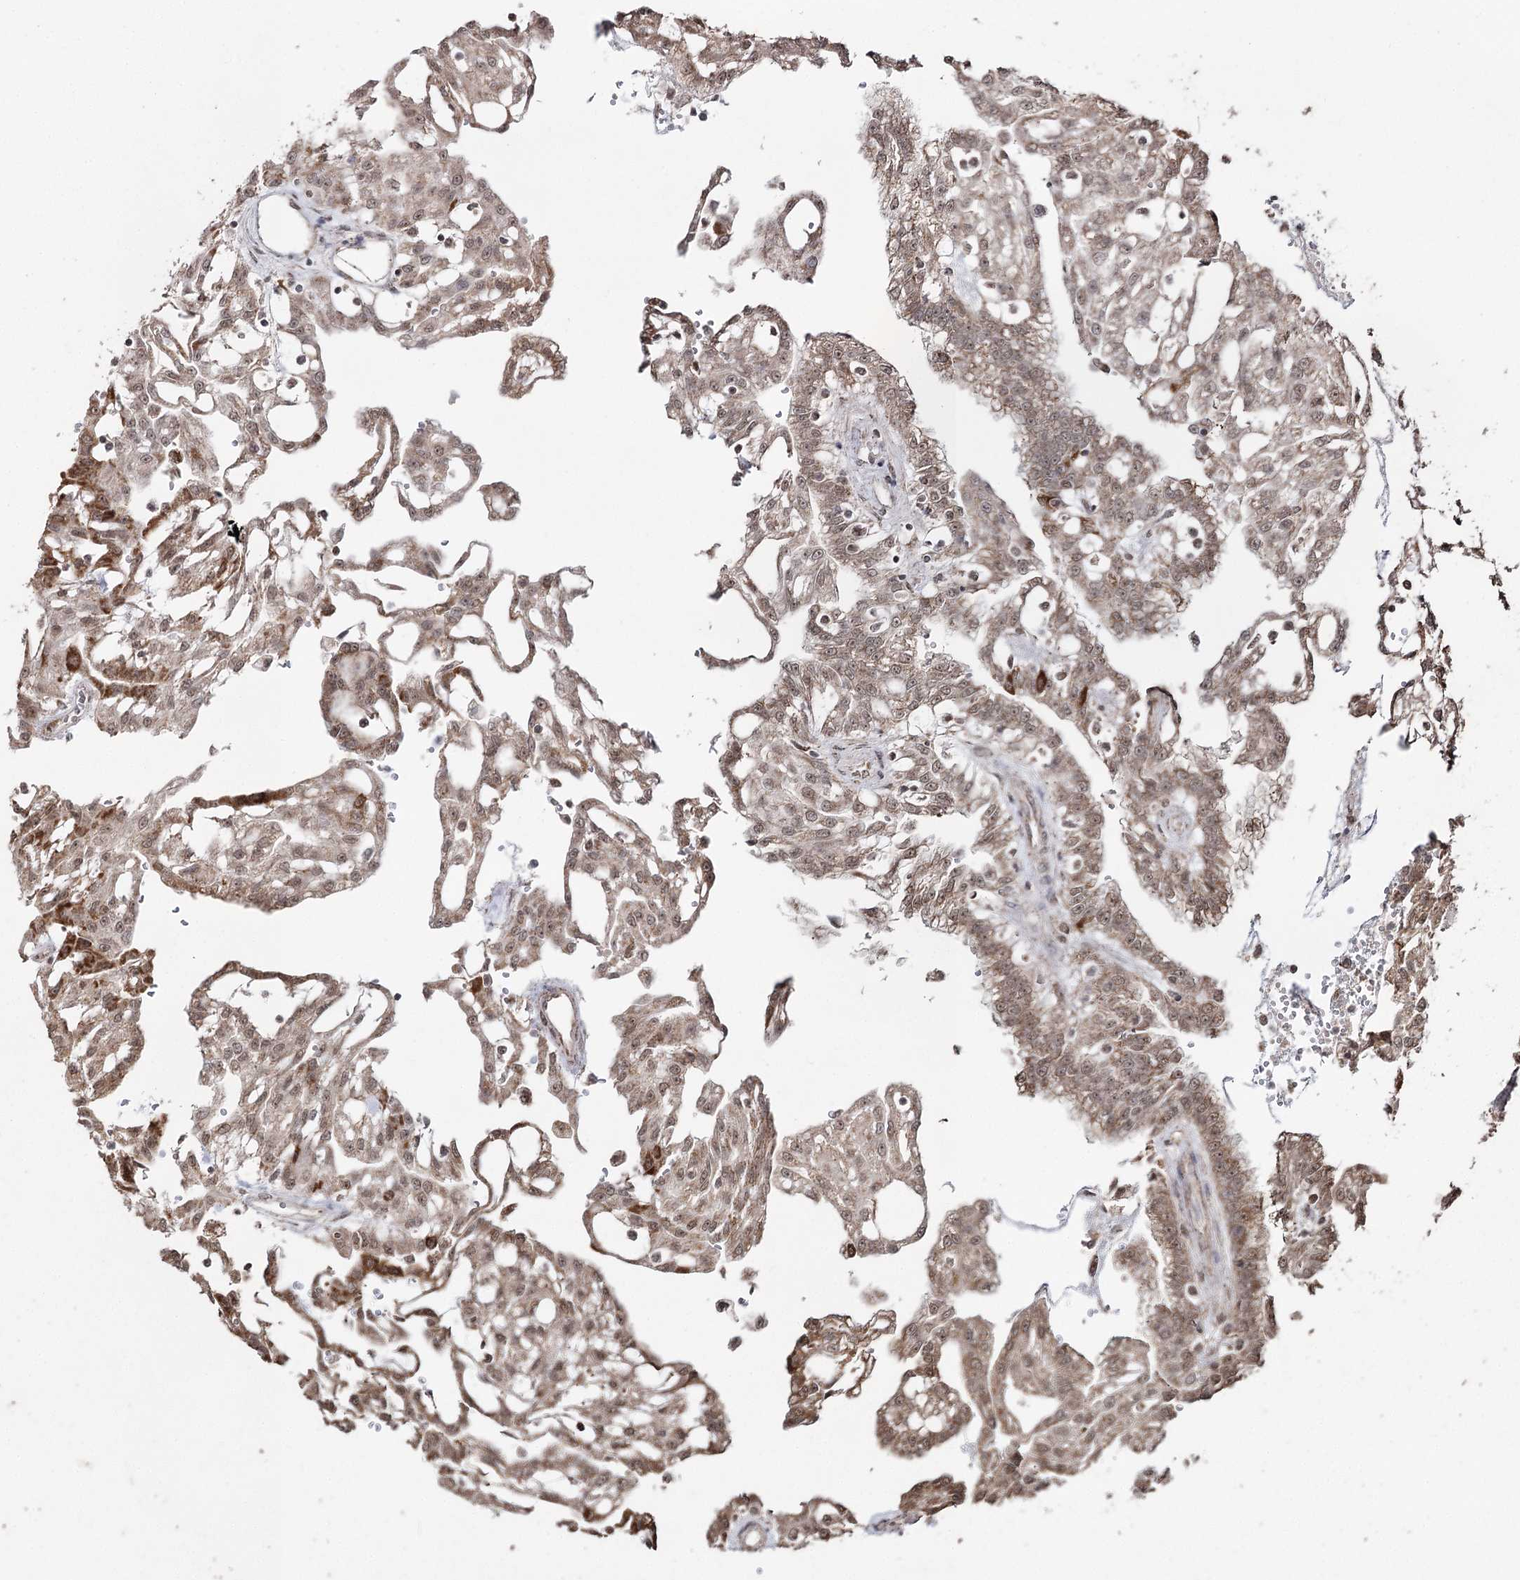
{"staining": {"intensity": "moderate", "quantity": "25%-75%", "location": "cytoplasmic/membranous,nuclear"}, "tissue": "renal cancer", "cell_type": "Tumor cells", "image_type": "cancer", "snomed": [{"axis": "morphology", "description": "Adenocarcinoma, NOS"}, {"axis": "topography", "description": "Kidney"}], "caption": "Human renal adenocarcinoma stained with a protein marker displays moderate staining in tumor cells.", "gene": "PDHX", "patient": {"sex": "male", "age": 63}}